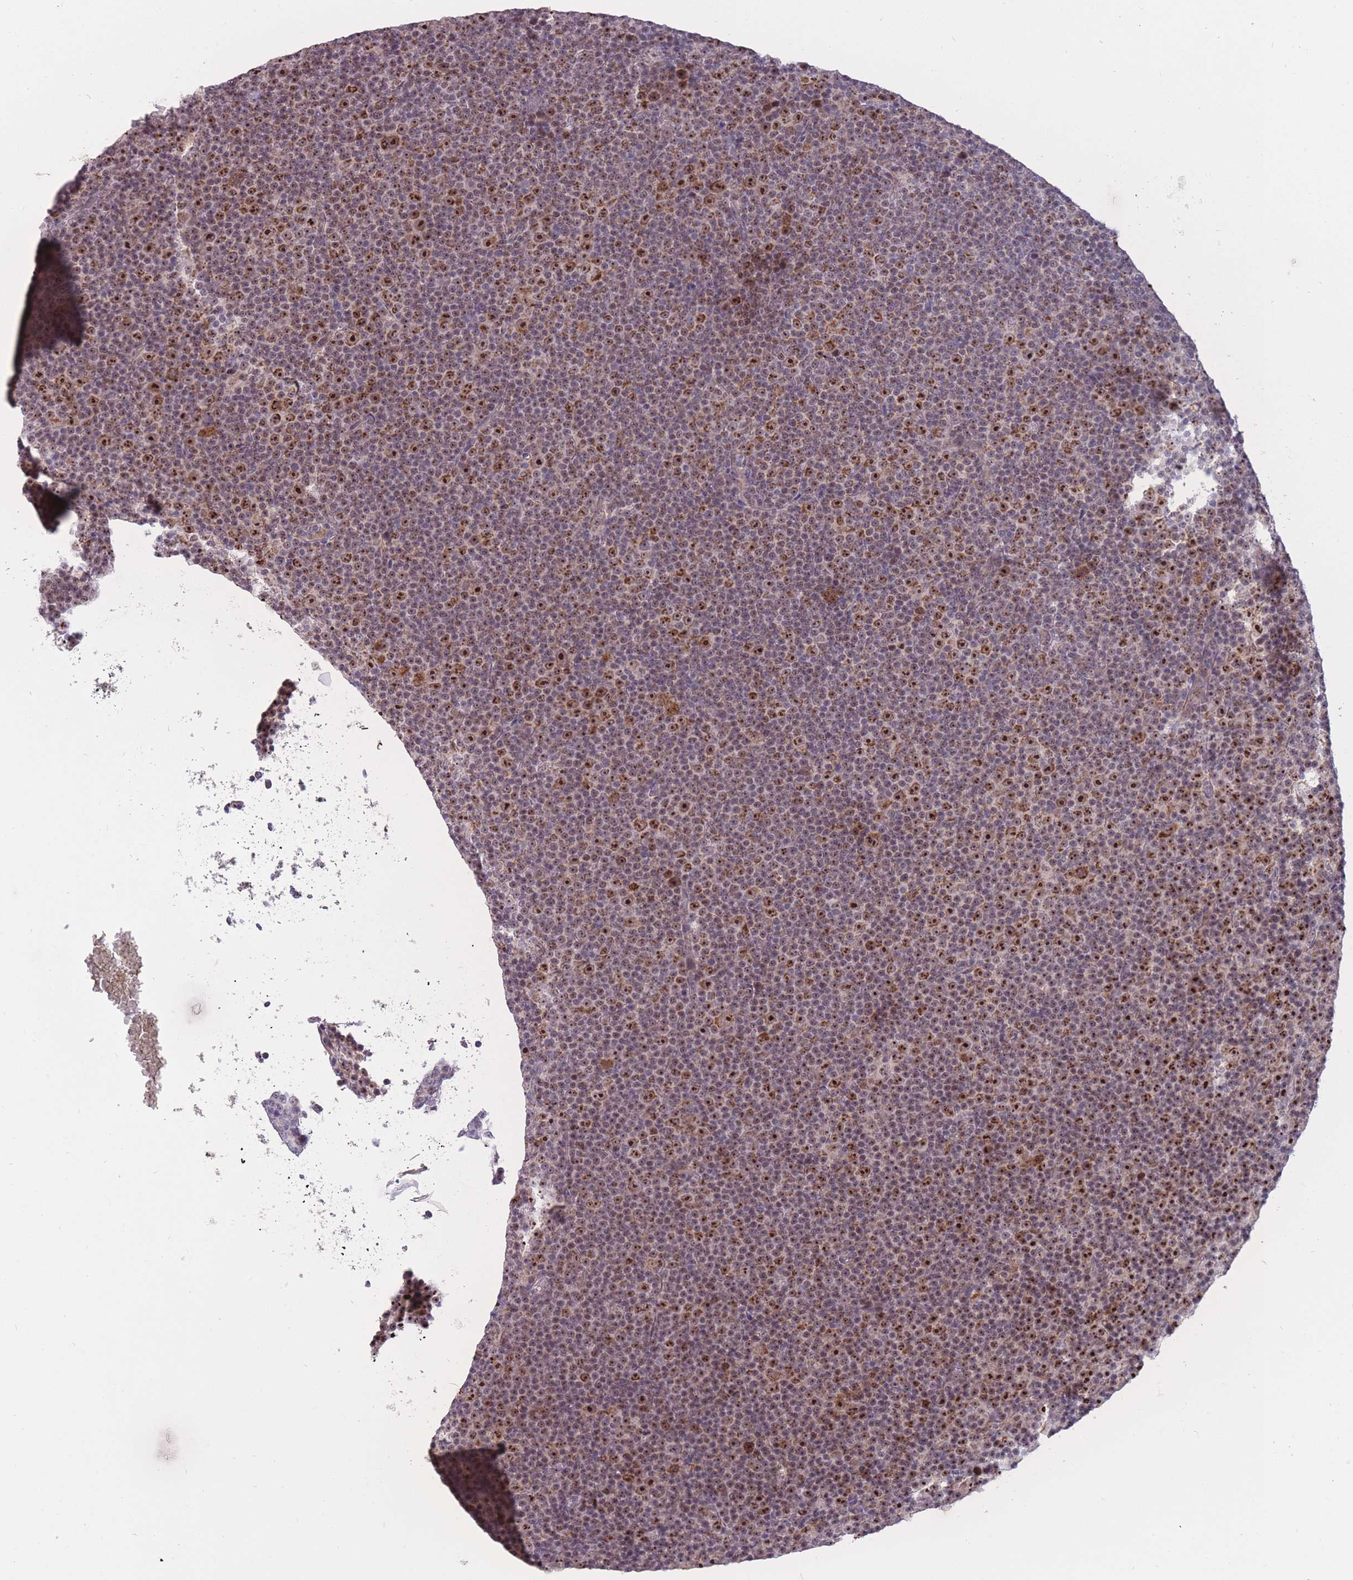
{"staining": {"intensity": "strong", "quantity": "25%-75%", "location": "nuclear"}, "tissue": "lymphoma", "cell_type": "Tumor cells", "image_type": "cancer", "snomed": [{"axis": "morphology", "description": "Malignant lymphoma, non-Hodgkin's type, Low grade"}, {"axis": "topography", "description": "Lymph node"}], "caption": "Lymphoma tissue shows strong nuclear staining in approximately 25%-75% of tumor cells", "gene": "MCIDAS", "patient": {"sex": "female", "age": 67}}